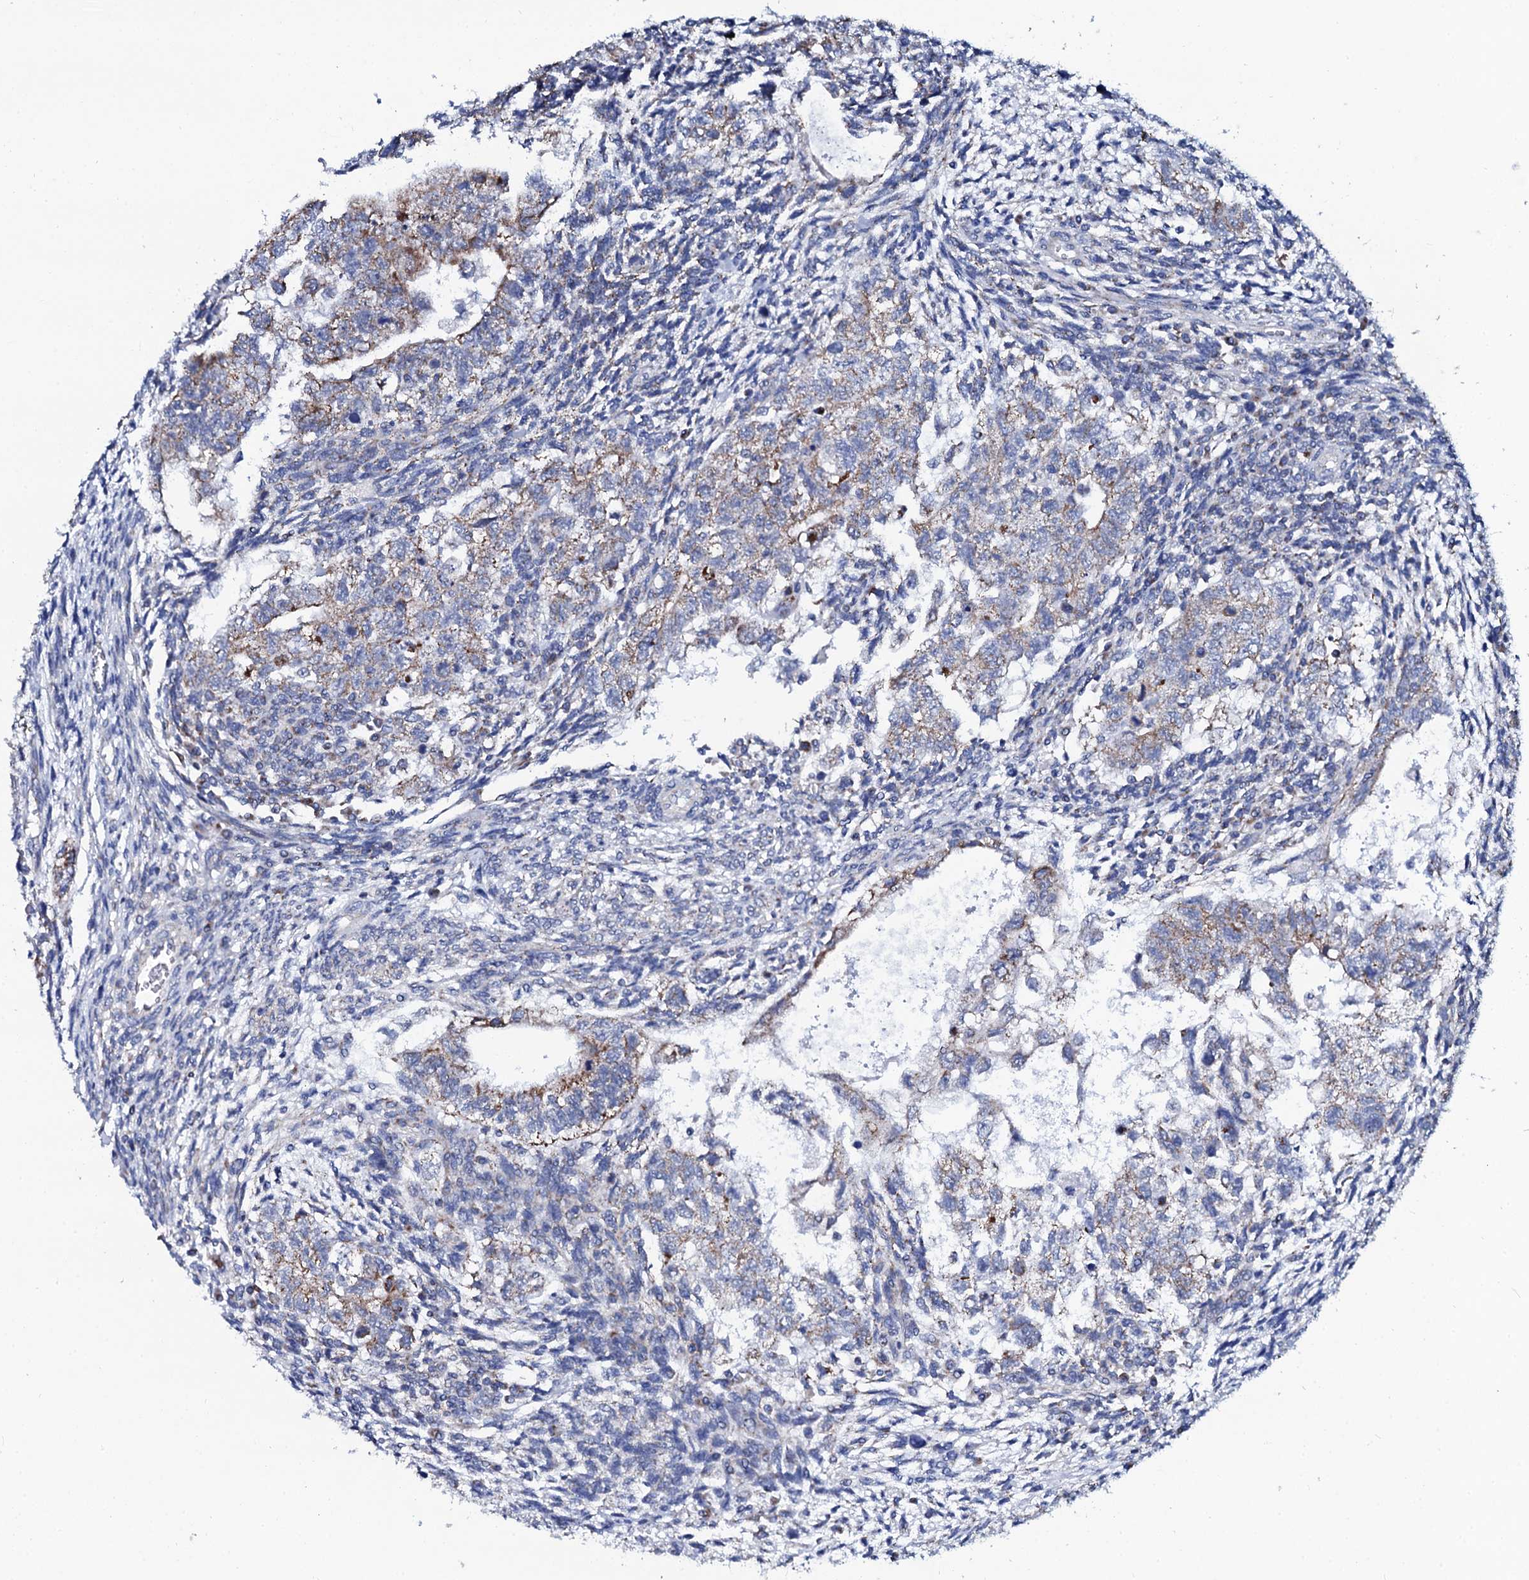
{"staining": {"intensity": "moderate", "quantity": "<25%", "location": "cytoplasmic/membranous"}, "tissue": "testis cancer", "cell_type": "Tumor cells", "image_type": "cancer", "snomed": [{"axis": "morphology", "description": "Carcinoma, Embryonal, NOS"}, {"axis": "topography", "description": "Testis"}], "caption": "The image demonstrates staining of testis embryonal carcinoma, revealing moderate cytoplasmic/membranous protein staining (brown color) within tumor cells. (DAB = brown stain, brightfield microscopy at high magnification).", "gene": "SLC37A4", "patient": {"sex": "male", "age": 37}}